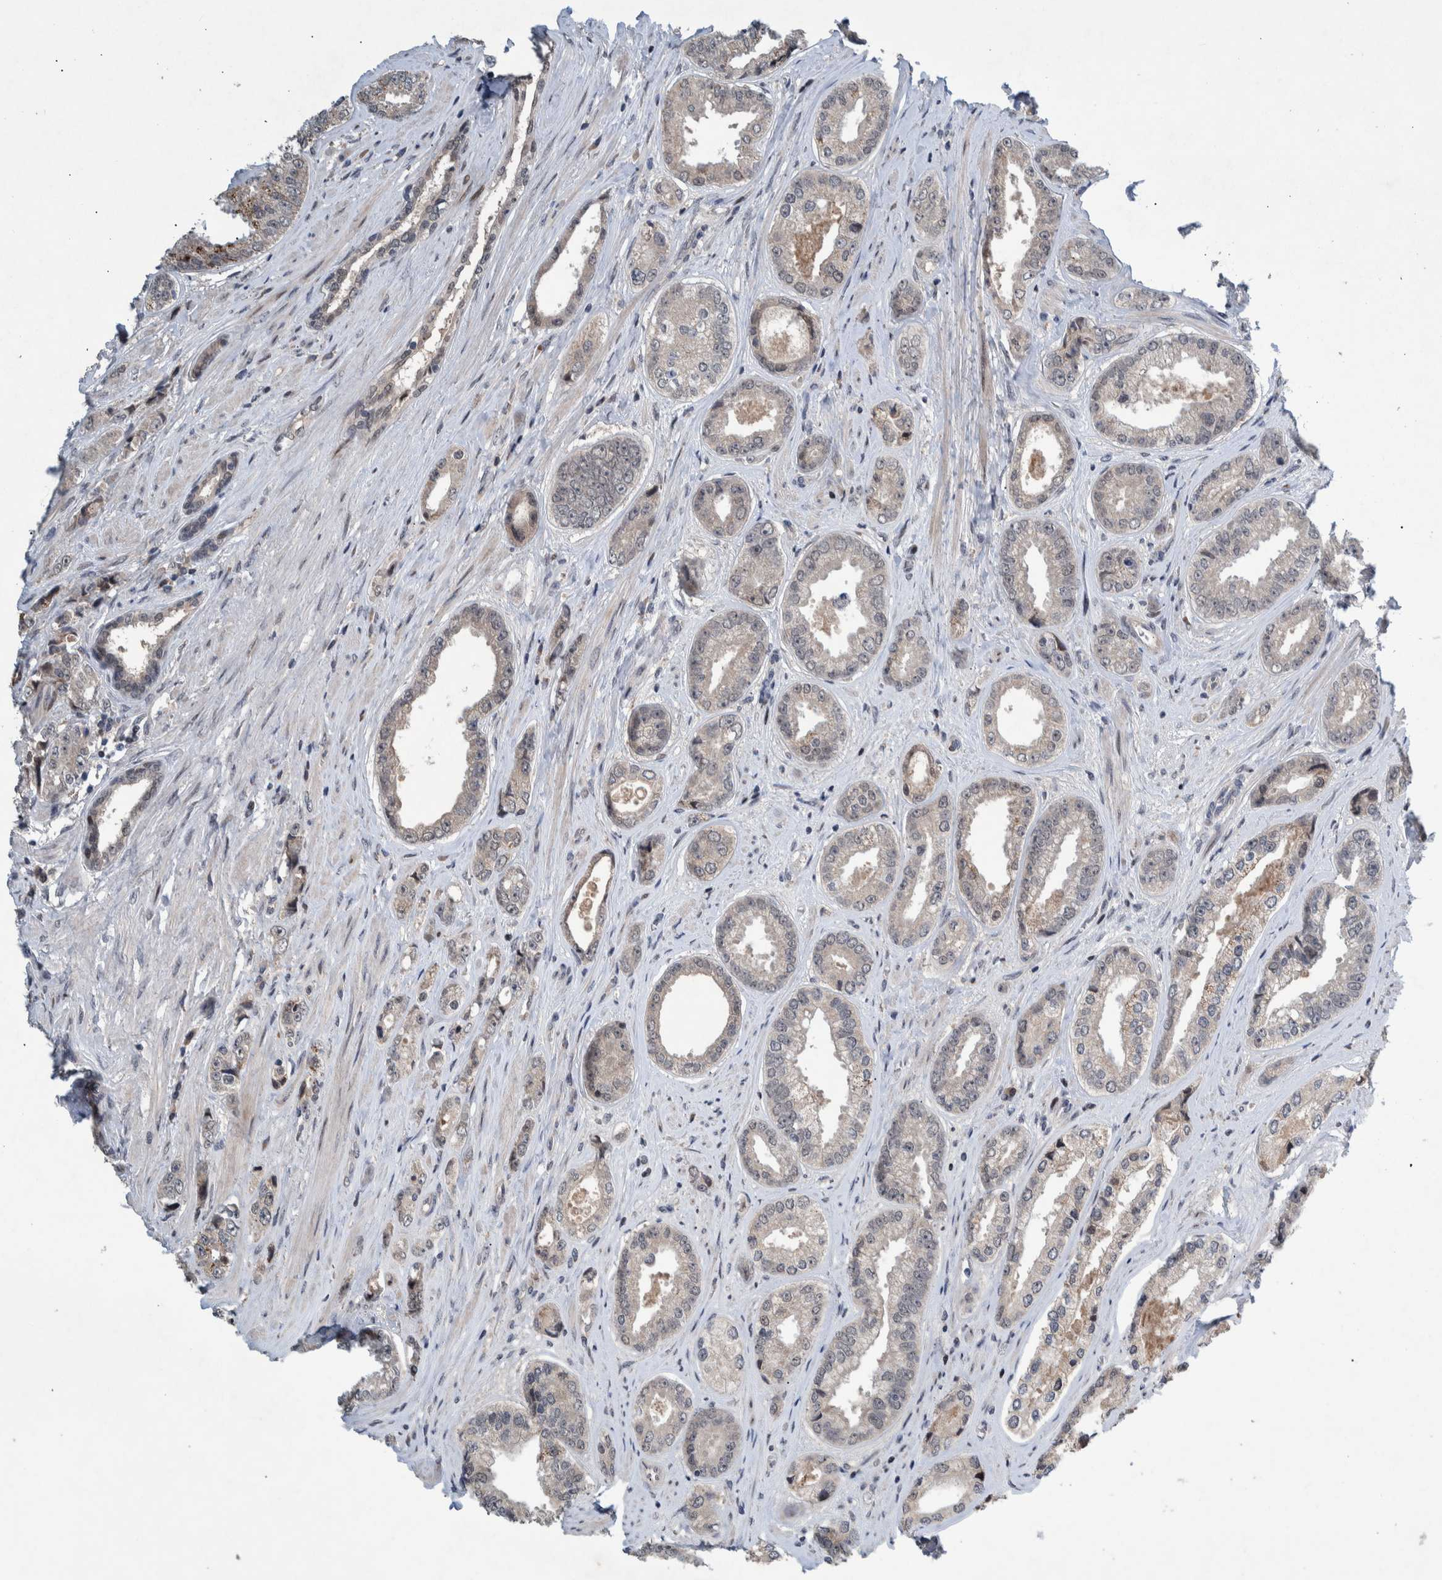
{"staining": {"intensity": "weak", "quantity": "25%-75%", "location": "cytoplasmic/membranous"}, "tissue": "prostate cancer", "cell_type": "Tumor cells", "image_type": "cancer", "snomed": [{"axis": "morphology", "description": "Adenocarcinoma, High grade"}, {"axis": "topography", "description": "Prostate"}], "caption": "High-power microscopy captured an immunohistochemistry micrograph of adenocarcinoma (high-grade) (prostate), revealing weak cytoplasmic/membranous staining in approximately 25%-75% of tumor cells.", "gene": "ESRP1", "patient": {"sex": "male", "age": 61}}